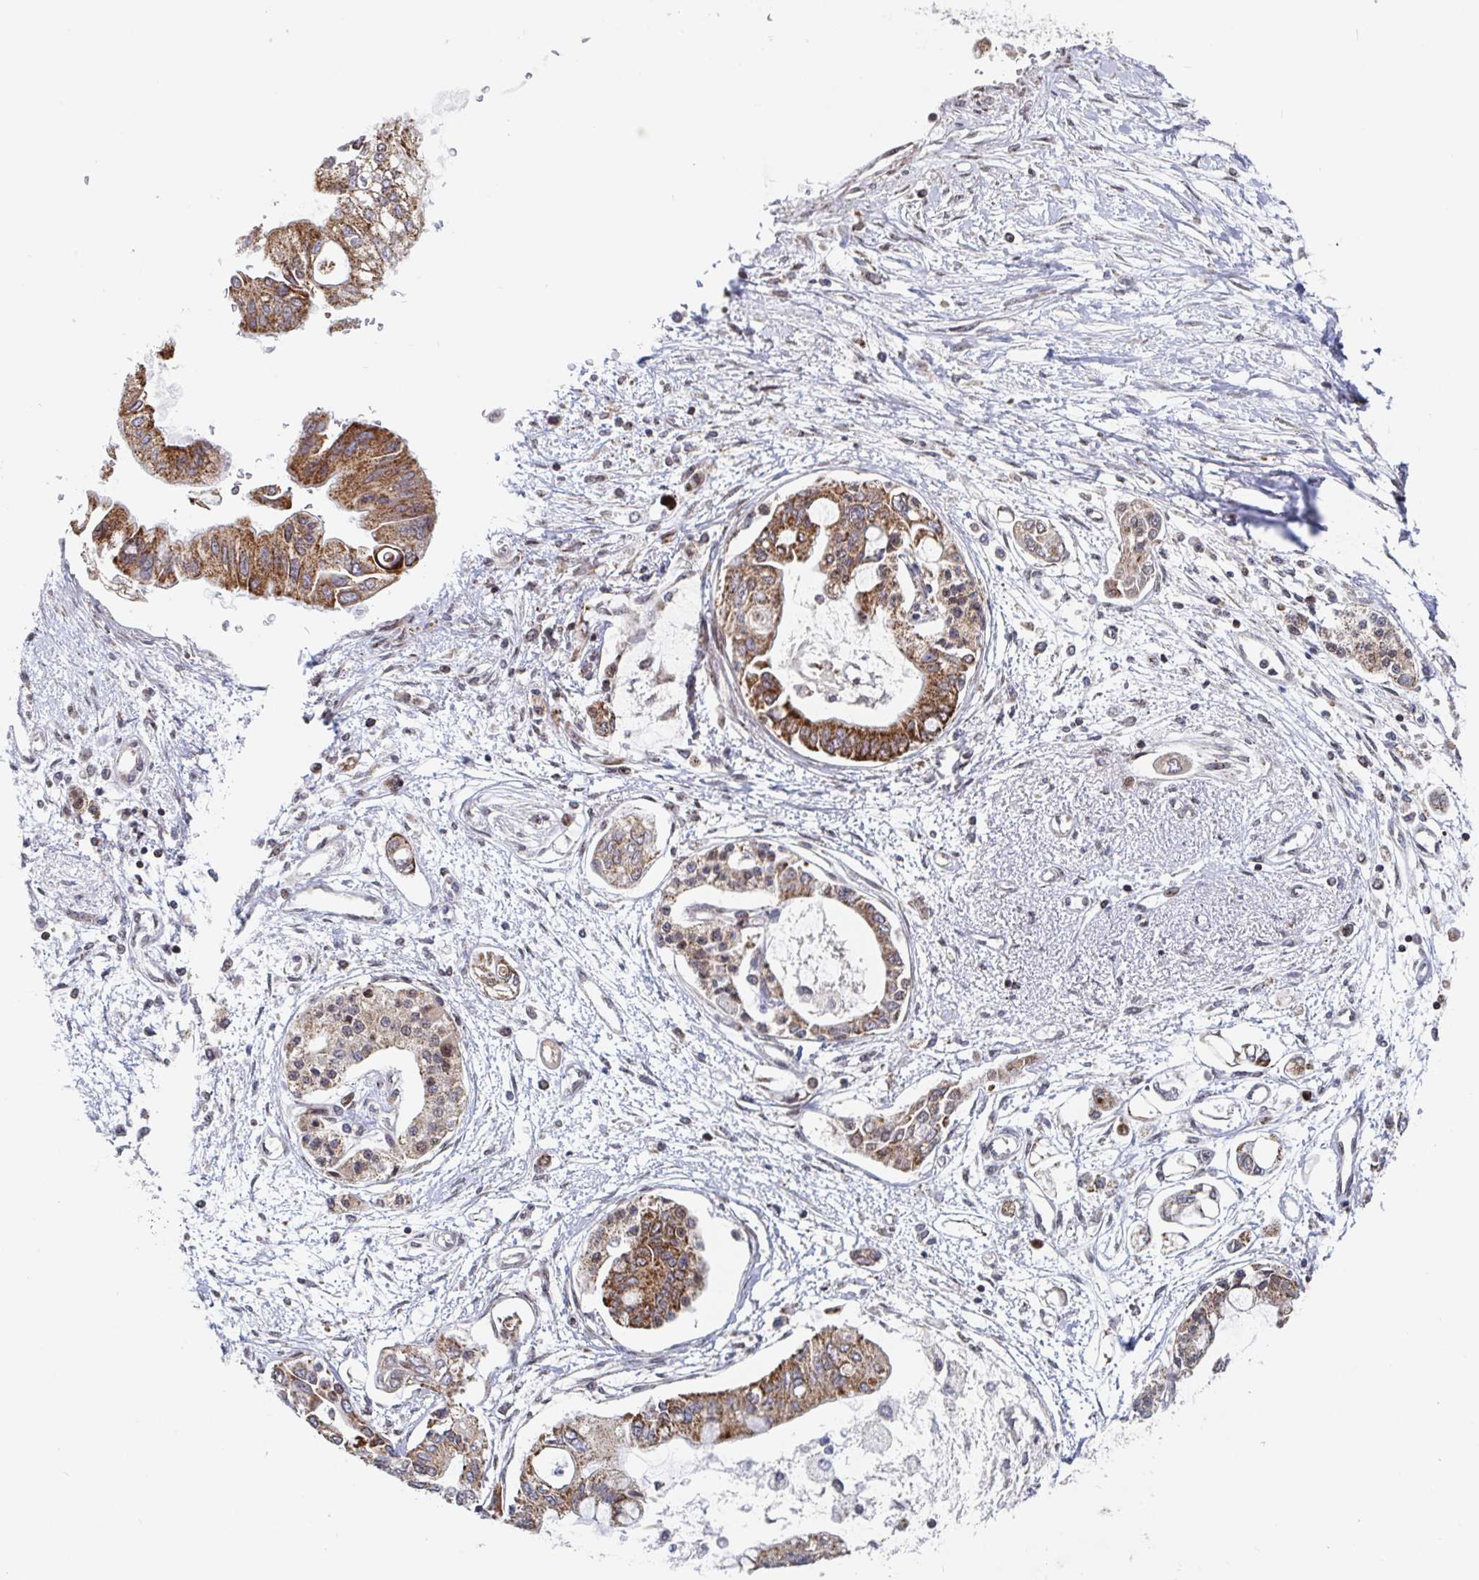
{"staining": {"intensity": "moderate", "quantity": ">75%", "location": "cytoplasmic/membranous"}, "tissue": "pancreatic cancer", "cell_type": "Tumor cells", "image_type": "cancer", "snomed": [{"axis": "morphology", "description": "Adenocarcinoma, NOS"}, {"axis": "topography", "description": "Pancreas"}], "caption": "This is a photomicrograph of IHC staining of pancreatic cancer (adenocarcinoma), which shows moderate expression in the cytoplasmic/membranous of tumor cells.", "gene": "STARD8", "patient": {"sex": "female", "age": 77}}